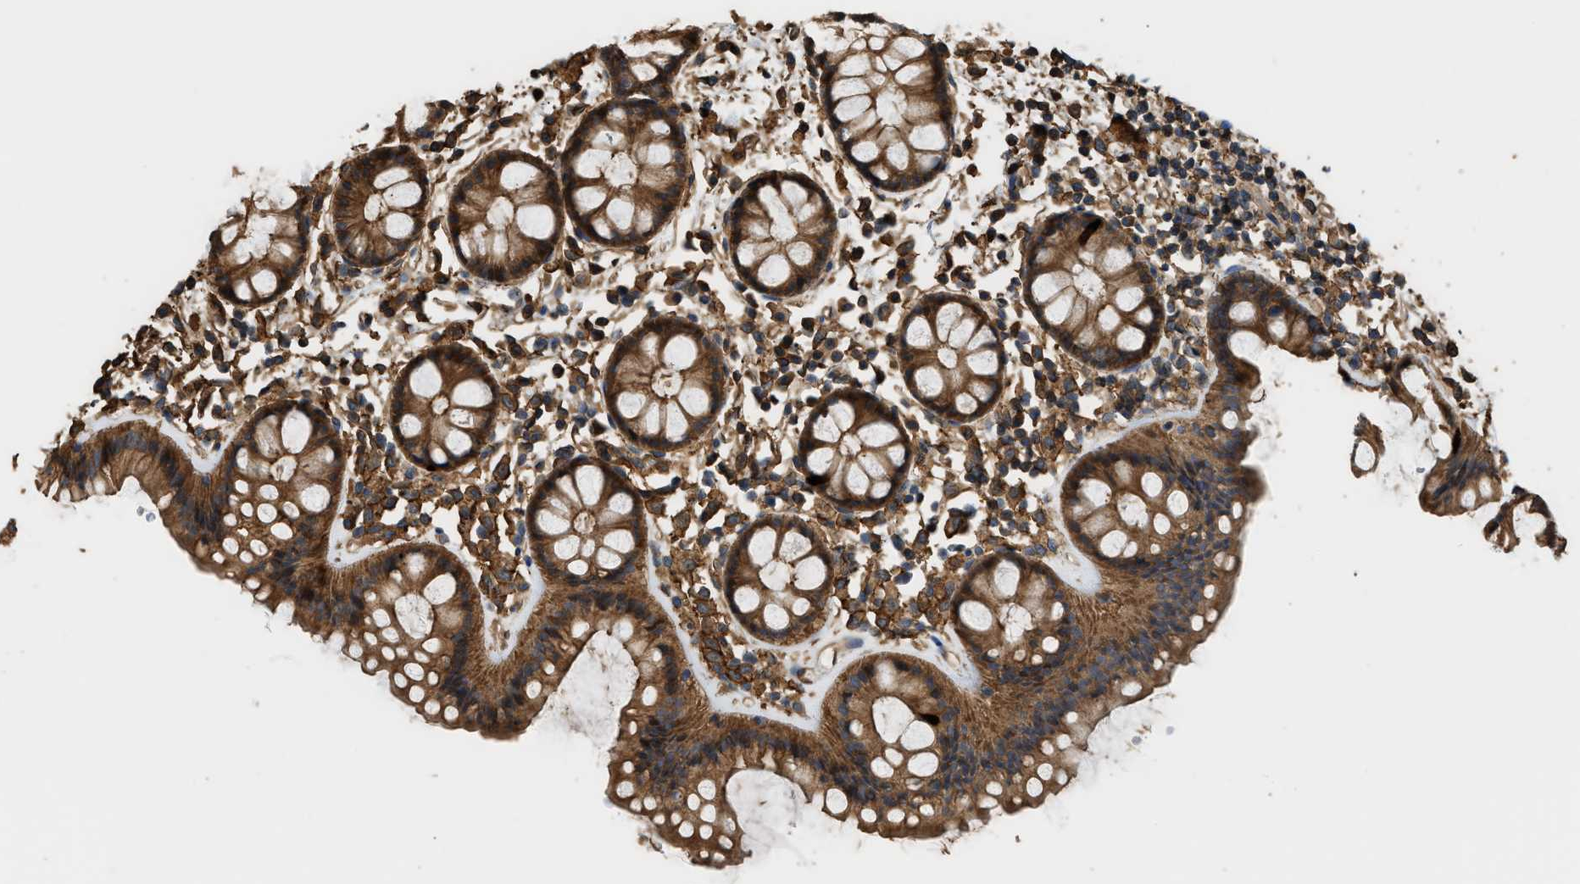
{"staining": {"intensity": "strong", "quantity": ">75%", "location": "cytoplasmic/membranous"}, "tissue": "rectum", "cell_type": "Glandular cells", "image_type": "normal", "snomed": [{"axis": "morphology", "description": "Normal tissue, NOS"}, {"axis": "topography", "description": "Rectum"}], "caption": "This micrograph exhibits immunohistochemistry staining of benign human rectum, with high strong cytoplasmic/membranous expression in approximately >75% of glandular cells.", "gene": "DDHD2", "patient": {"sex": "female", "age": 66}}